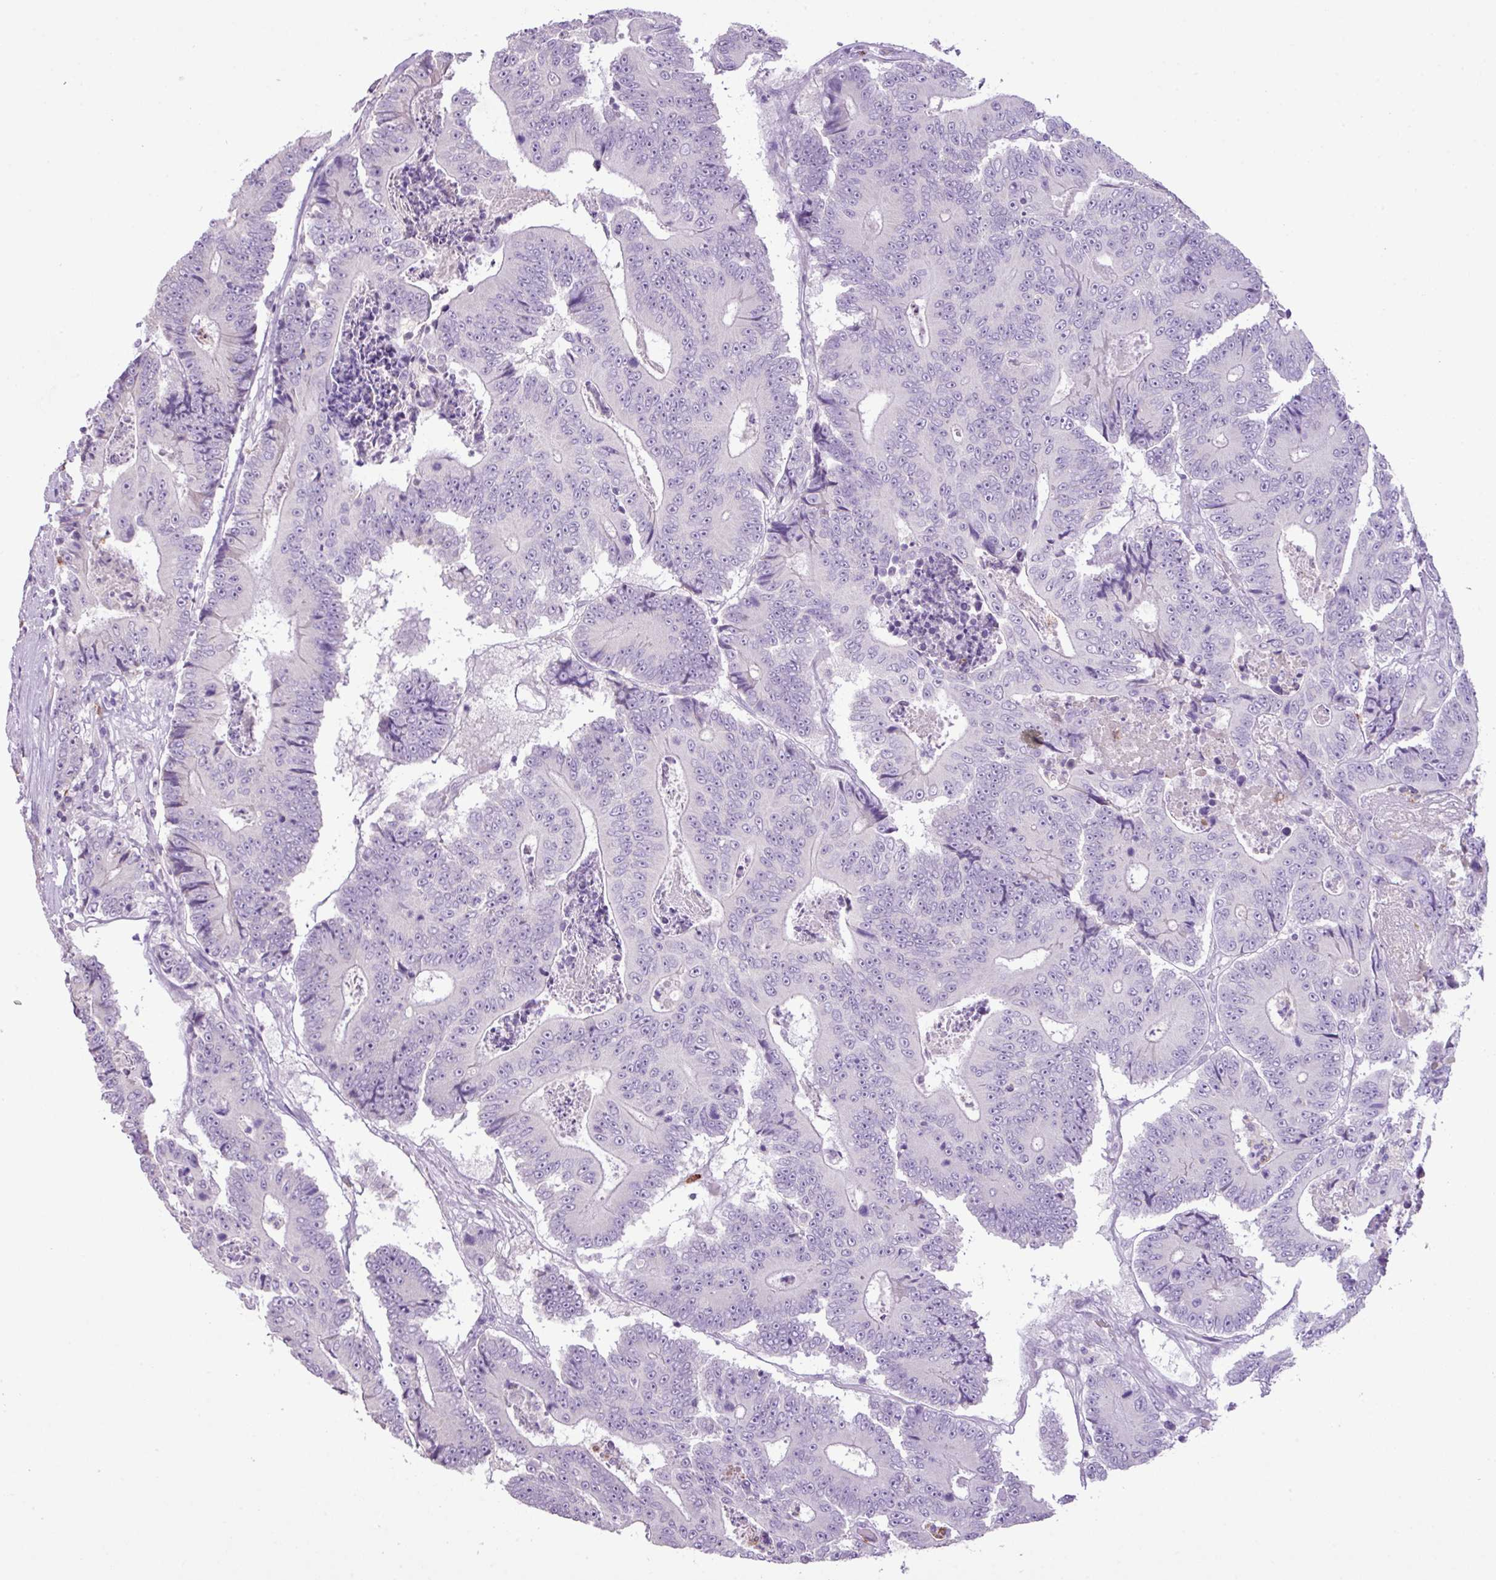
{"staining": {"intensity": "negative", "quantity": "none", "location": "none"}, "tissue": "colorectal cancer", "cell_type": "Tumor cells", "image_type": "cancer", "snomed": [{"axis": "morphology", "description": "Adenocarcinoma, NOS"}, {"axis": "topography", "description": "Colon"}], "caption": "This is an immunohistochemistry (IHC) histopathology image of colorectal adenocarcinoma. There is no positivity in tumor cells.", "gene": "HTR3E", "patient": {"sex": "male", "age": 83}}